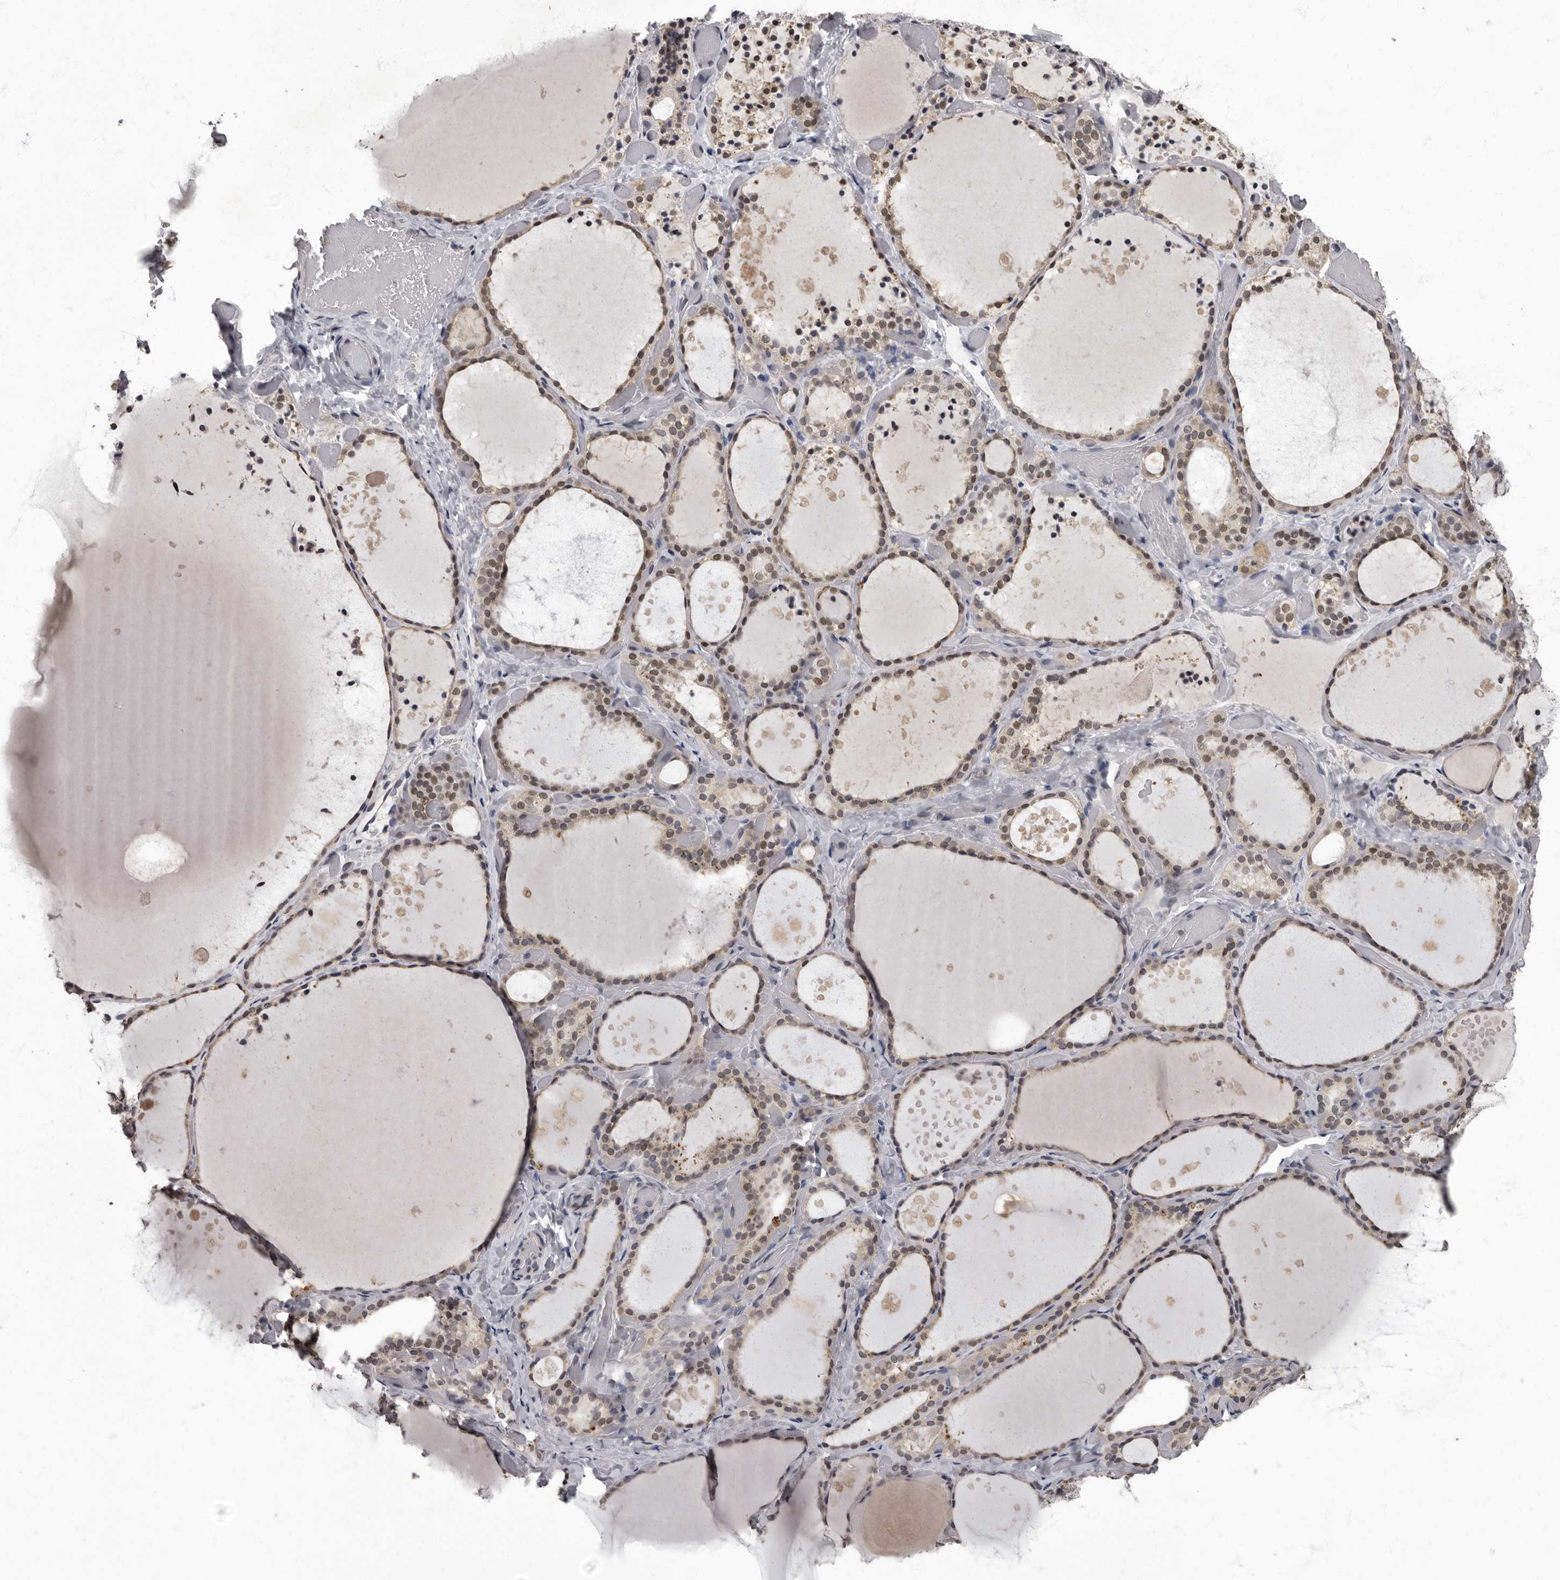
{"staining": {"intensity": "moderate", "quantity": ">75%", "location": "nuclear"}, "tissue": "thyroid gland", "cell_type": "Glandular cells", "image_type": "normal", "snomed": [{"axis": "morphology", "description": "Normal tissue, NOS"}, {"axis": "topography", "description": "Thyroid gland"}], "caption": "Thyroid gland stained with DAB (3,3'-diaminobenzidine) immunohistochemistry (IHC) demonstrates medium levels of moderate nuclear expression in approximately >75% of glandular cells.", "gene": "C1orf50", "patient": {"sex": "female", "age": 44}}